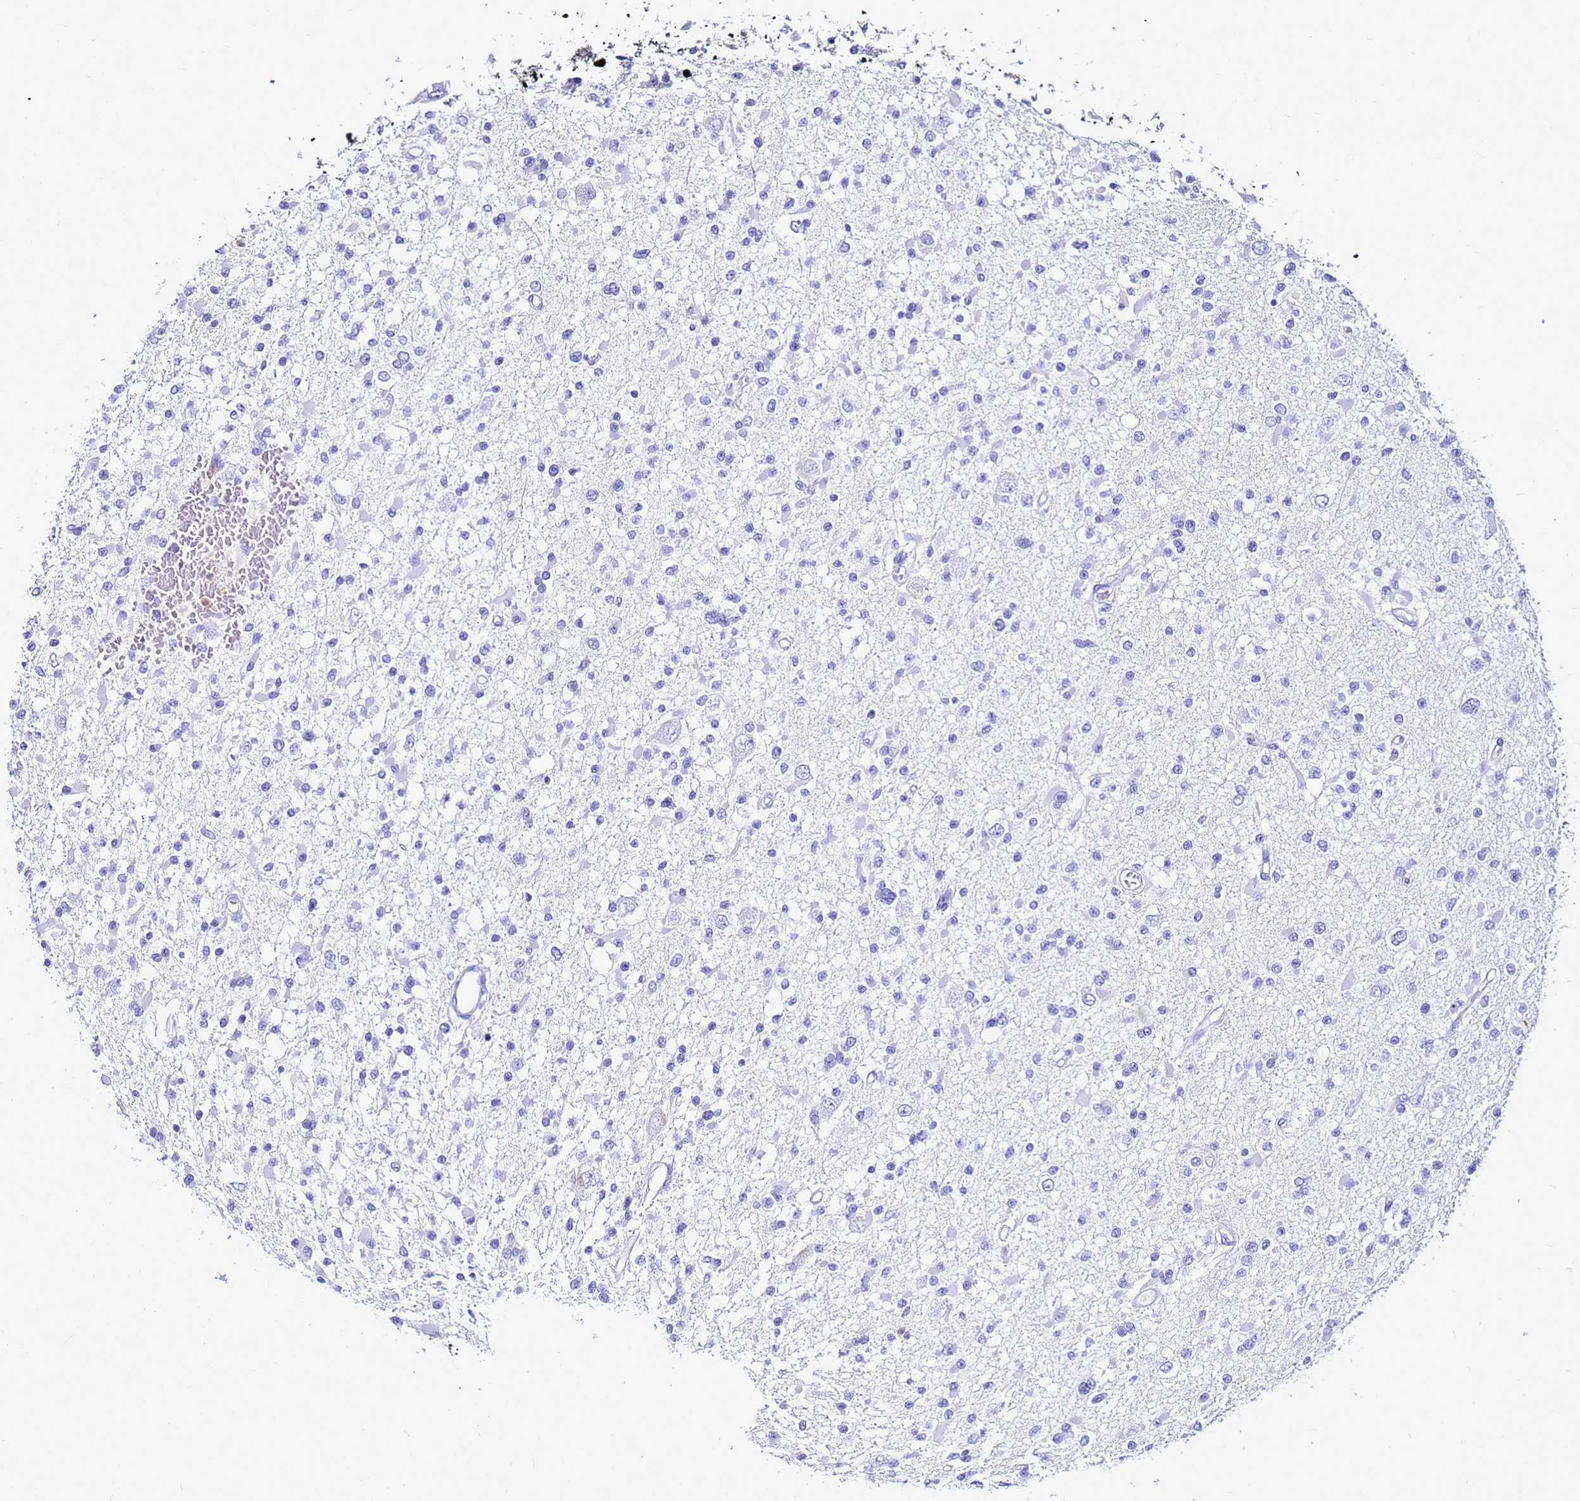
{"staining": {"intensity": "negative", "quantity": "none", "location": "none"}, "tissue": "glioma", "cell_type": "Tumor cells", "image_type": "cancer", "snomed": [{"axis": "morphology", "description": "Glioma, malignant, Low grade"}, {"axis": "topography", "description": "Brain"}], "caption": "Immunohistochemical staining of human low-grade glioma (malignant) reveals no significant expression in tumor cells.", "gene": "CSTA", "patient": {"sex": "female", "age": 22}}